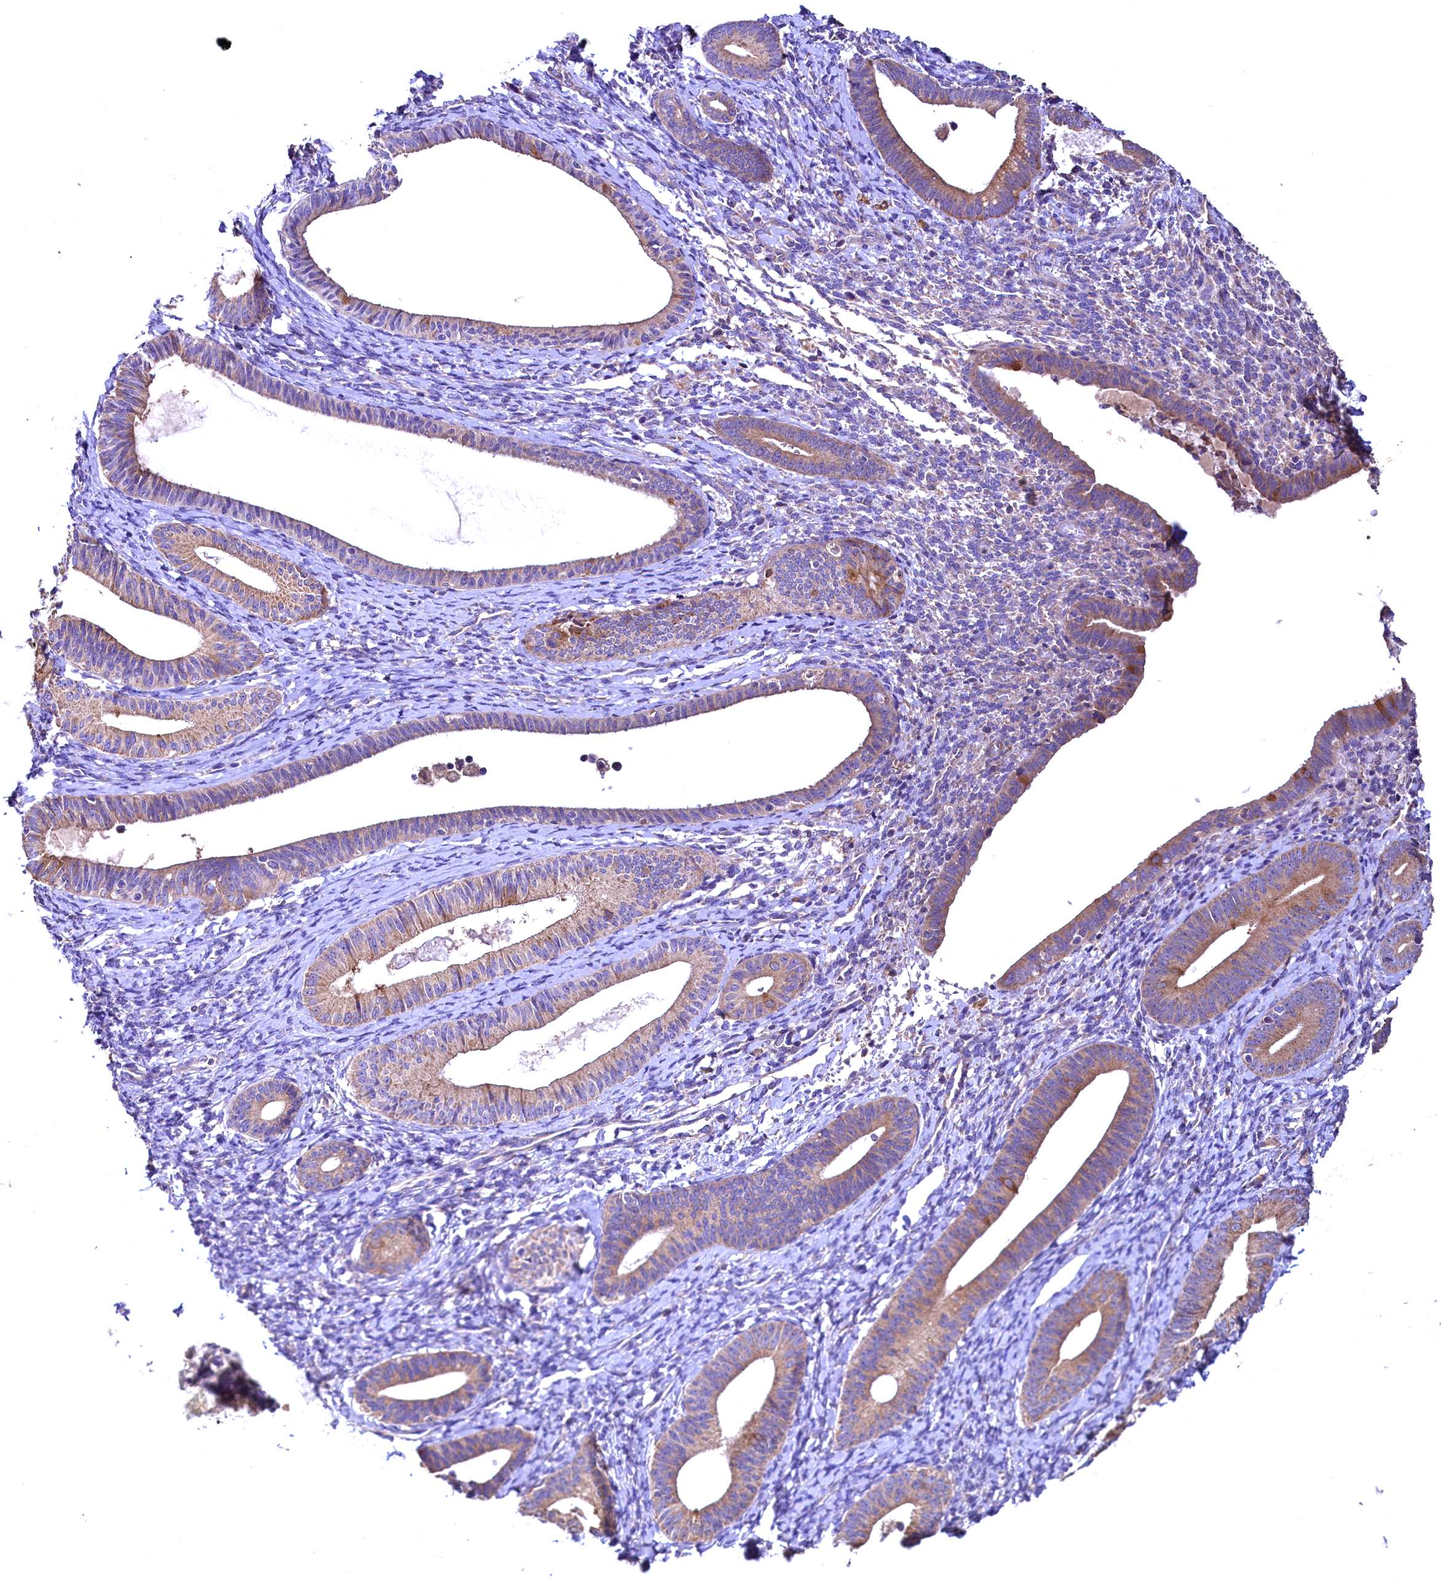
{"staining": {"intensity": "negative", "quantity": "none", "location": "none"}, "tissue": "endometrium", "cell_type": "Cells in endometrial stroma", "image_type": "normal", "snomed": [{"axis": "morphology", "description": "Normal tissue, NOS"}, {"axis": "topography", "description": "Endometrium"}], "caption": "This is an immunohistochemistry (IHC) image of benign human endometrium. There is no staining in cells in endometrial stroma.", "gene": "ENKD1", "patient": {"sex": "female", "age": 65}}